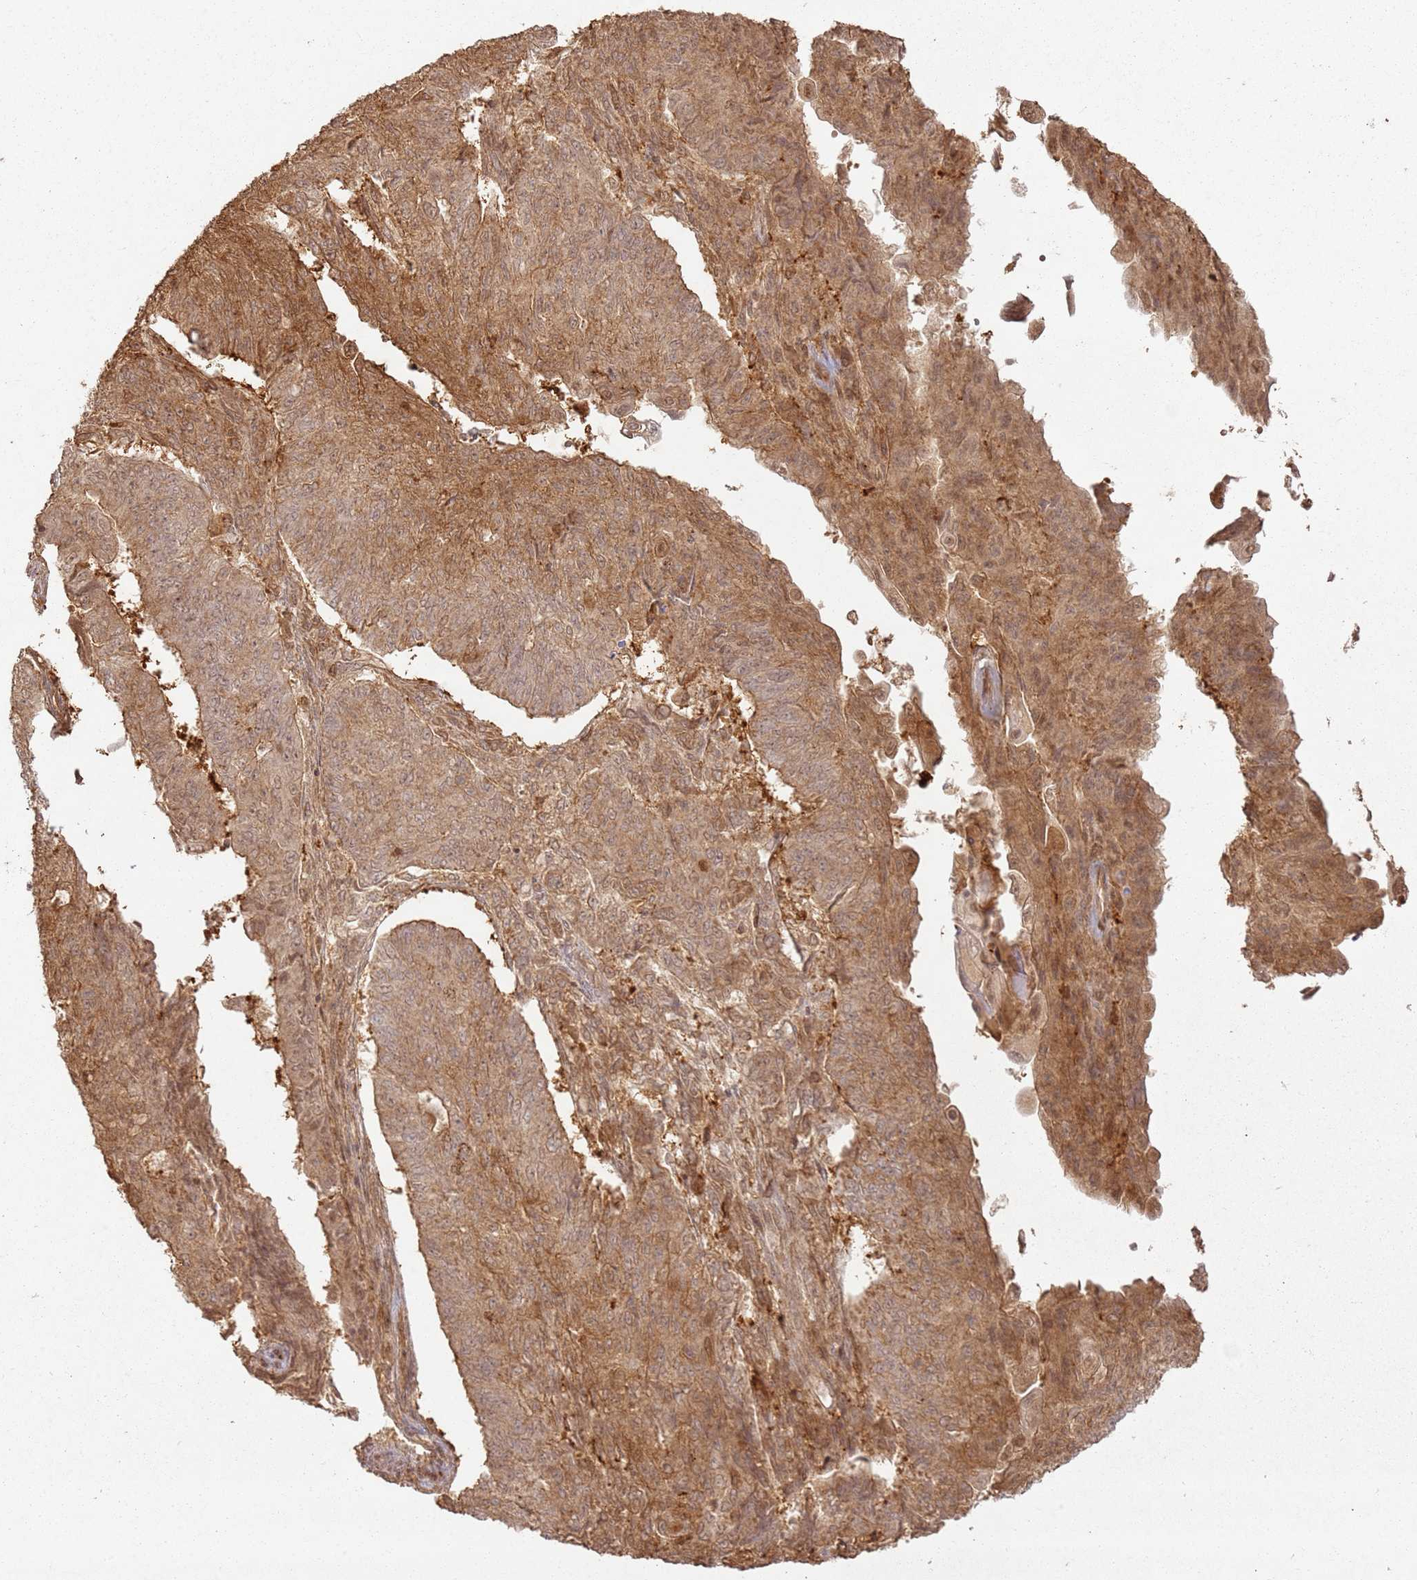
{"staining": {"intensity": "moderate", "quantity": ">75%", "location": "cytoplasmic/membranous"}, "tissue": "endometrial cancer", "cell_type": "Tumor cells", "image_type": "cancer", "snomed": [{"axis": "morphology", "description": "Adenocarcinoma, NOS"}, {"axis": "topography", "description": "Endometrium"}], "caption": "Endometrial cancer (adenocarcinoma) stained for a protein displays moderate cytoplasmic/membranous positivity in tumor cells.", "gene": "ZNF776", "patient": {"sex": "female", "age": 32}}